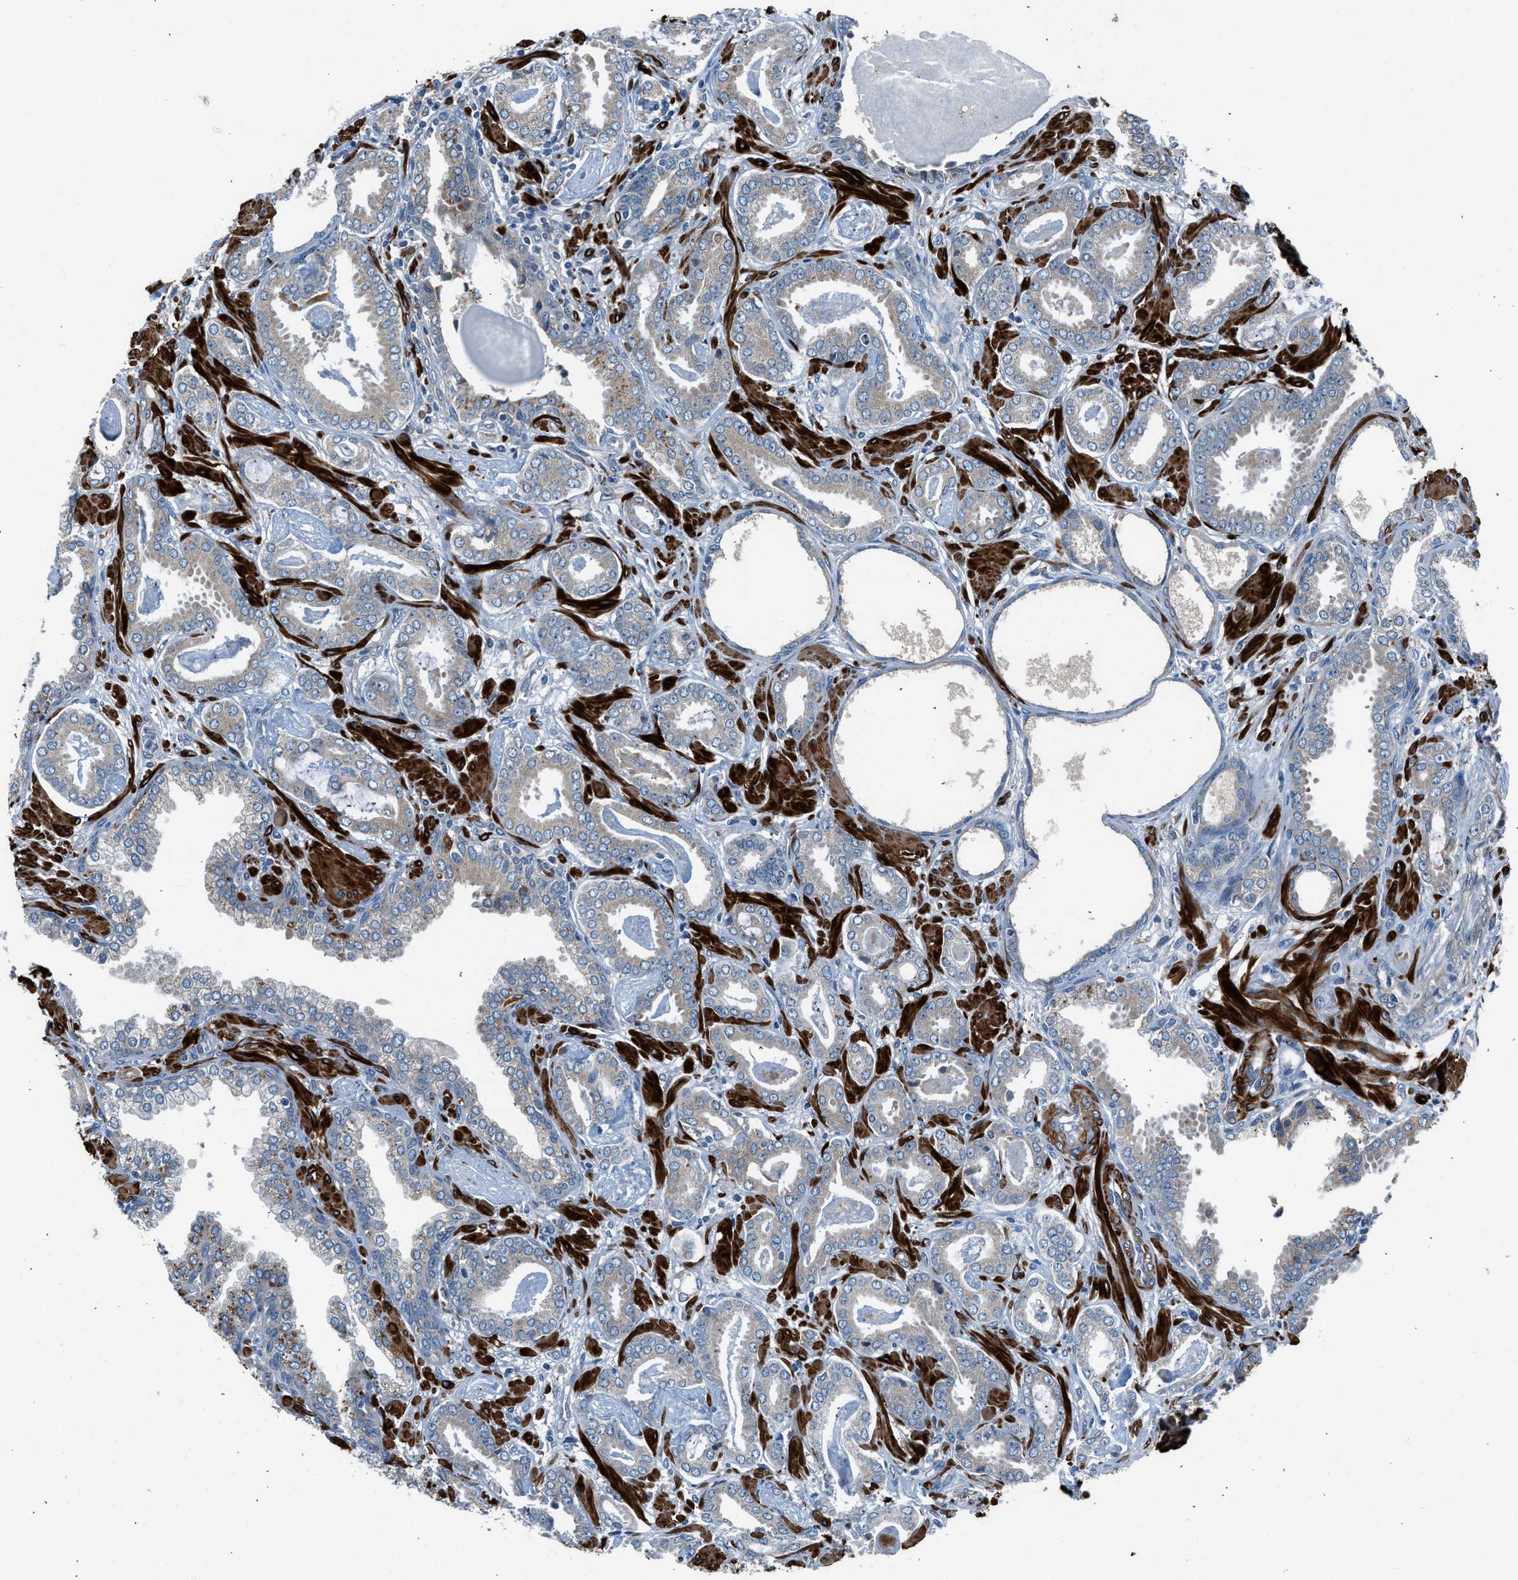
{"staining": {"intensity": "negative", "quantity": "none", "location": "none"}, "tissue": "prostate cancer", "cell_type": "Tumor cells", "image_type": "cancer", "snomed": [{"axis": "morphology", "description": "Adenocarcinoma, Low grade"}, {"axis": "topography", "description": "Prostate"}], "caption": "Protein analysis of prostate cancer (low-grade adenocarcinoma) shows no significant expression in tumor cells.", "gene": "LMBR1", "patient": {"sex": "male", "age": 53}}